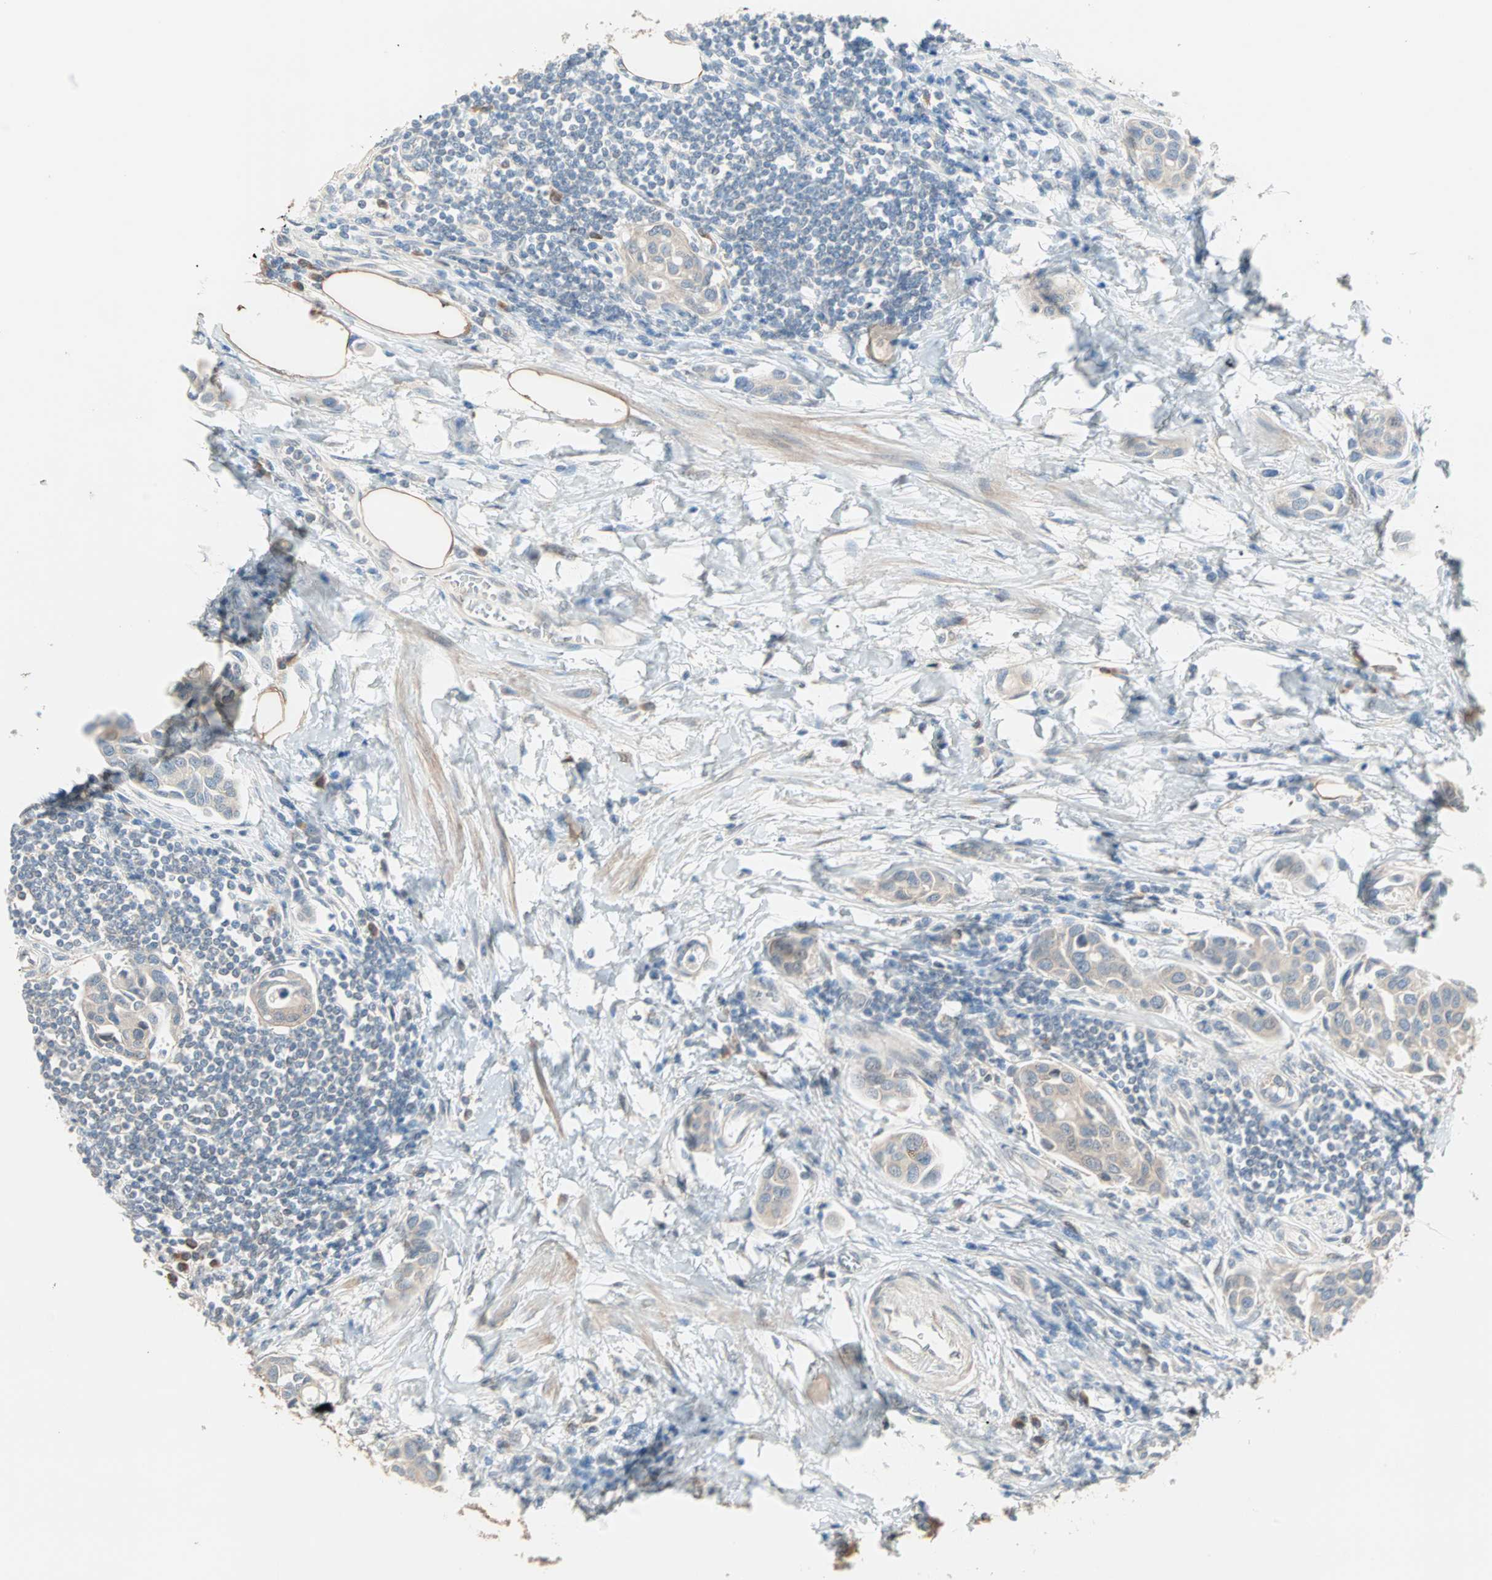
{"staining": {"intensity": "weak", "quantity": "25%-75%", "location": "cytoplasmic/membranous"}, "tissue": "urothelial cancer", "cell_type": "Tumor cells", "image_type": "cancer", "snomed": [{"axis": "morphology", "description": "Urothelial carcinoma, High grade"}, {"axis": "topography", "description": "Urinary bladder"}], "caption": "An image of urothelial cancer stained for a protein demonstrates weak cytoplasmic/membranous brown staining in tumor cells.", "gene": "SAR1A", "patient": {"sex": "male", "age": 78}}